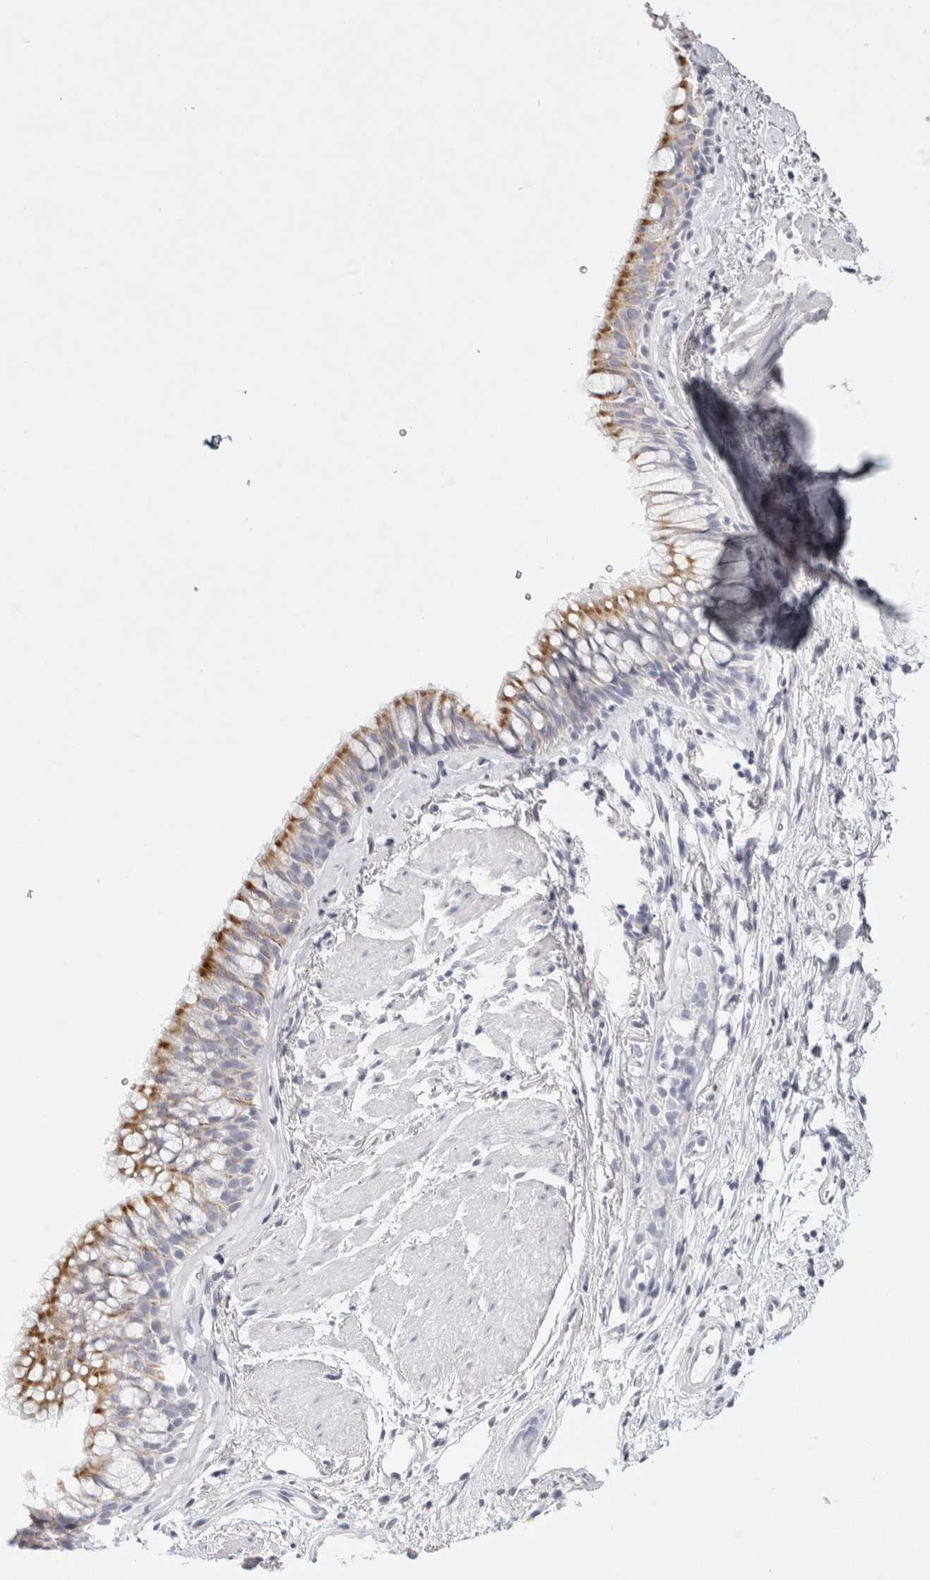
{"staining": {"intensity": "moderate", "quantity": "<25%", "location": "cytoplasmic/membranous"}, "tissue": "bronchus", "cell_type": "Respiratory epithelial cells", "image_type": "normal", "snomed": [{"axis": "morphology", "description": "Normal tissue, NOS"}, {"axis": "topography", "description": "Cartilage tissue"}, {"axis": "topography", "description": "Bronchus"}], "caption": "Protein expression analysis of normal bronchus demonstrates moderate cytoplasmic/membranous positivity in about <25% of respiratory epithelial cells. (DAB IHC, brown staining for protein, blue staining for nuclei).", "gene": "GARIN1A", "patient": {"sex": "female", "age": 53}}